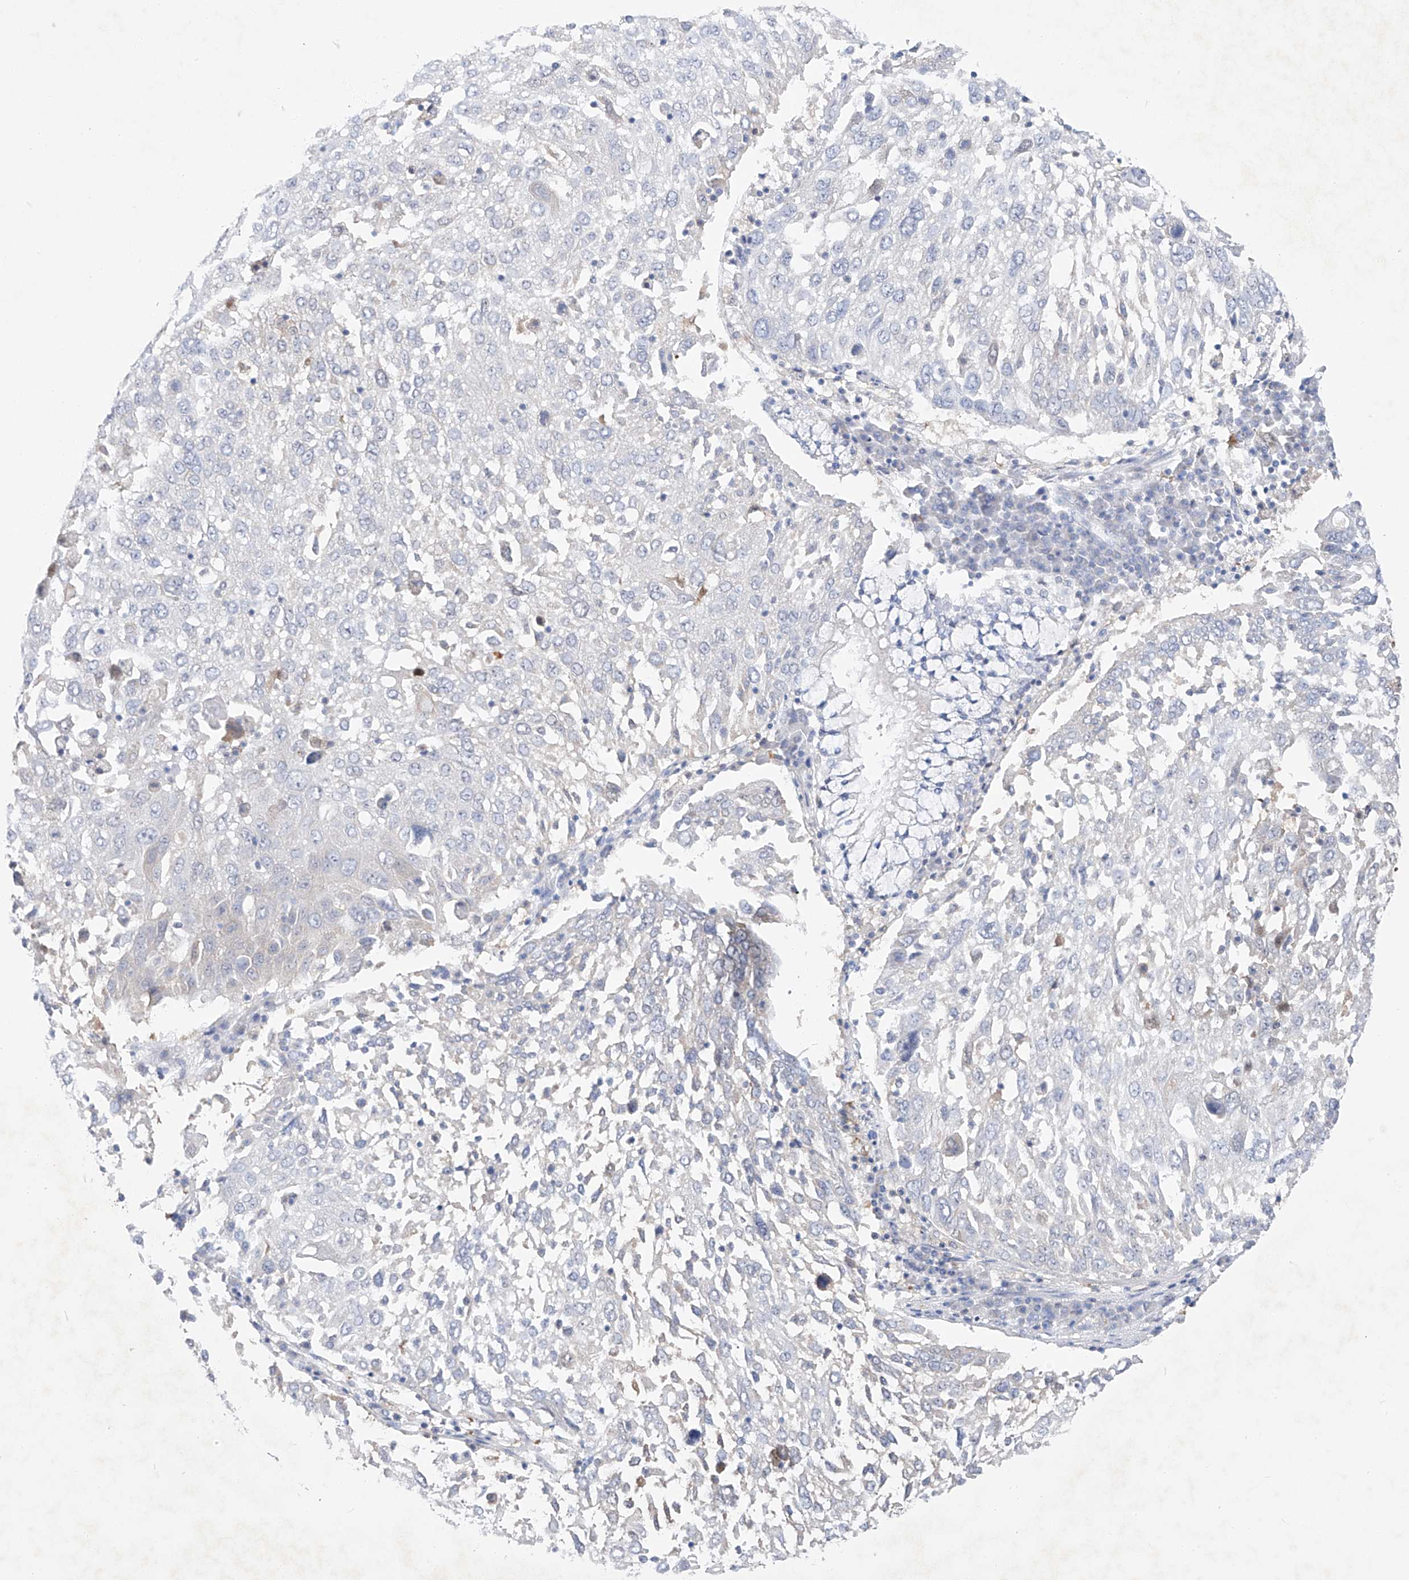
{"staining": {"intensity": "negative", "quantity": "none", "location": "none"}, "tissue": "lung cancer", "cell_type": "Tumor cells", "image_type": "cancer", "snomed": [{"axis": "morphology", "description": "Squamous cell carcinoma, NOS"}, {"axis": "topography", "description": "Lung"}], "caption": "Tumor cells show no significant expression in lung squamous cell carcinoma.", "gene": "UFL1", "patient": {"sex": "male", "age": 65}}